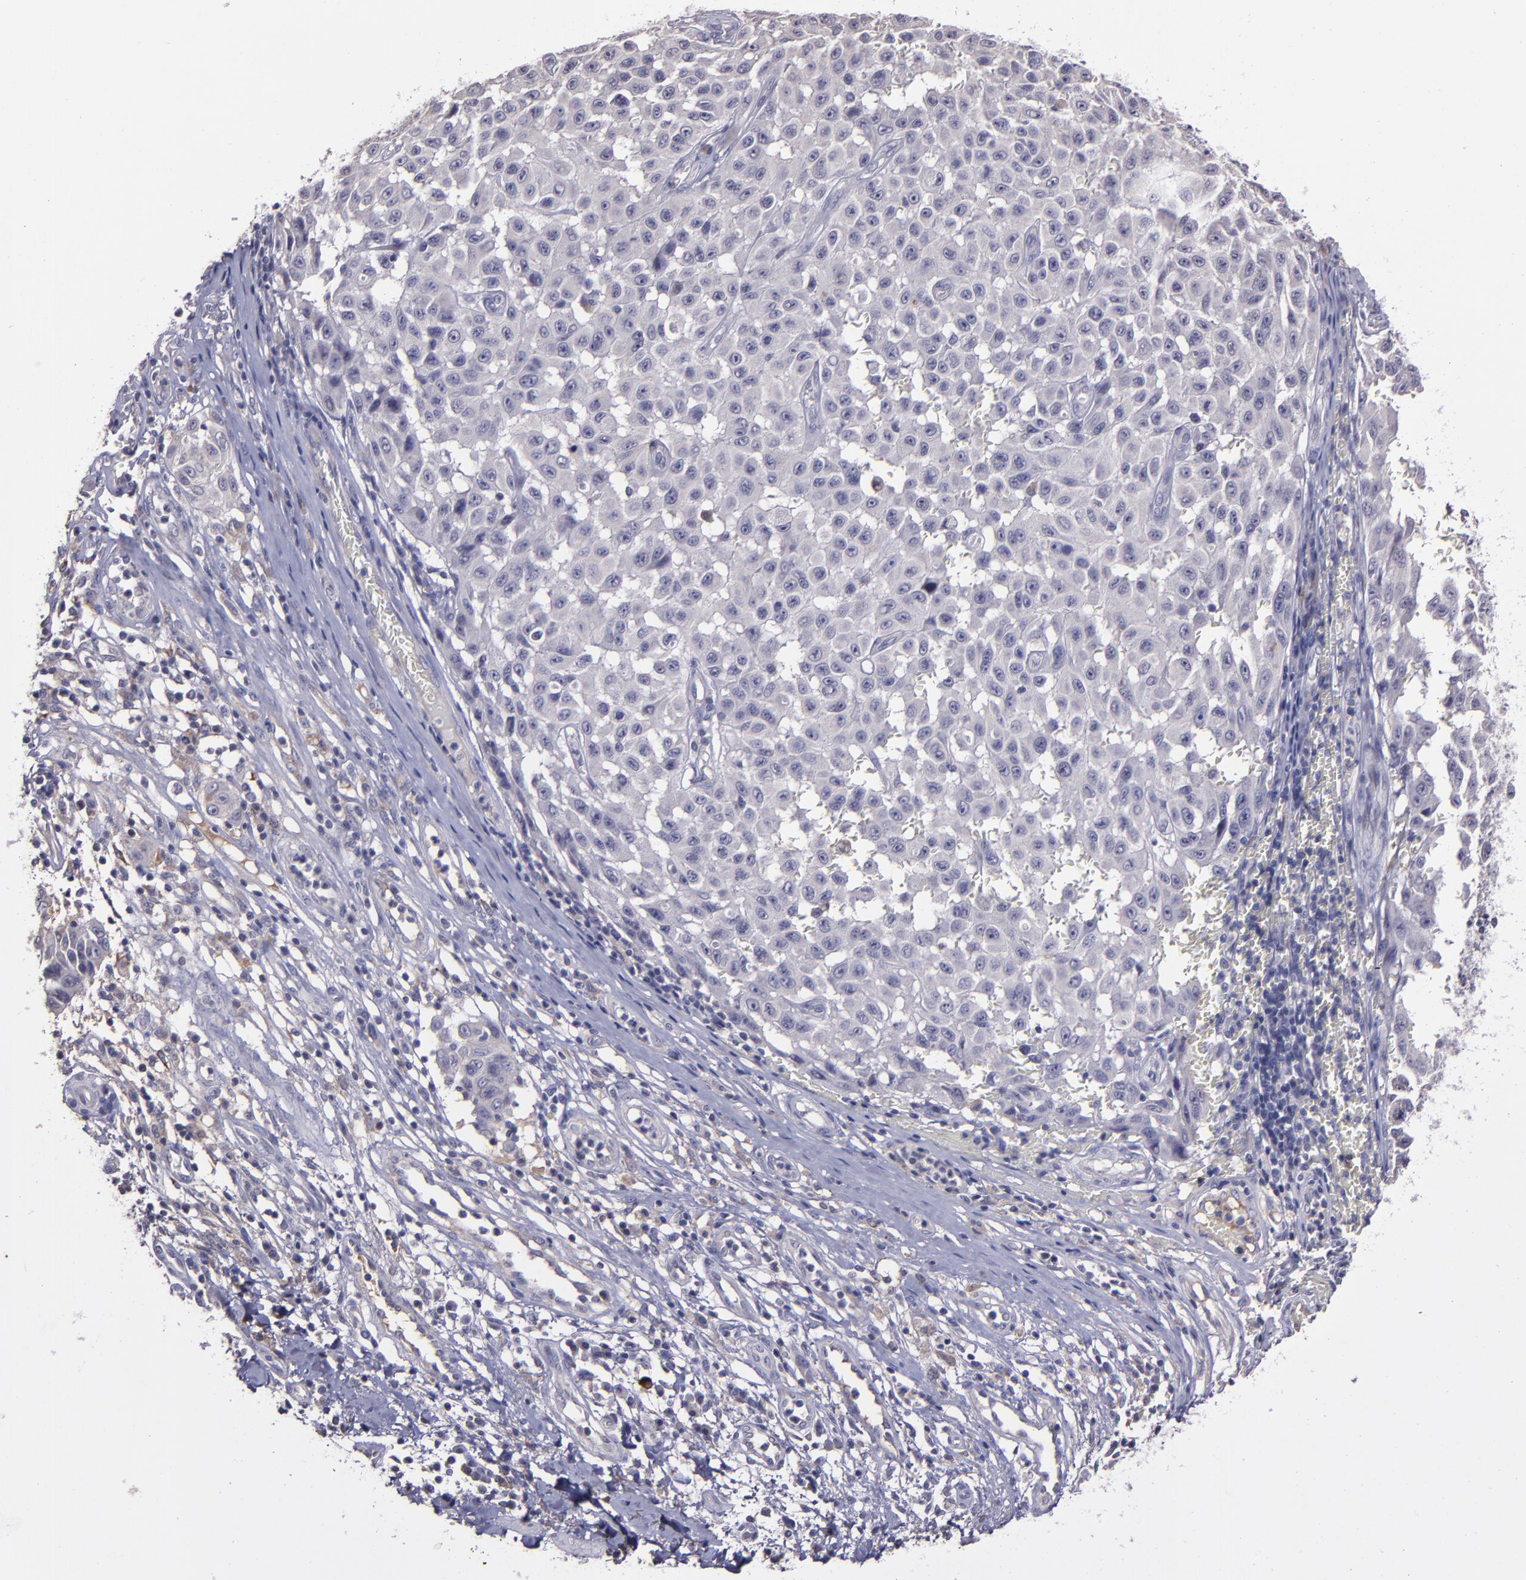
{"staining": {"intensity": "negative", "quantity": "none", "location": "none"}, "tissue": "melanoma", "cell_type": "Tumor cells", "image_type": "cancer", "snomed": [{"axis": "morphology", "description": "Malignant melanoma, NOS"}, {"axis": "topography", "description": "Skin"}], "caption": "Protein analysis of malignant melanoma reveals no significant positivity in tumor cells.", "gene": "MASP1", "patient": {"sex": "male", "age": 30}}